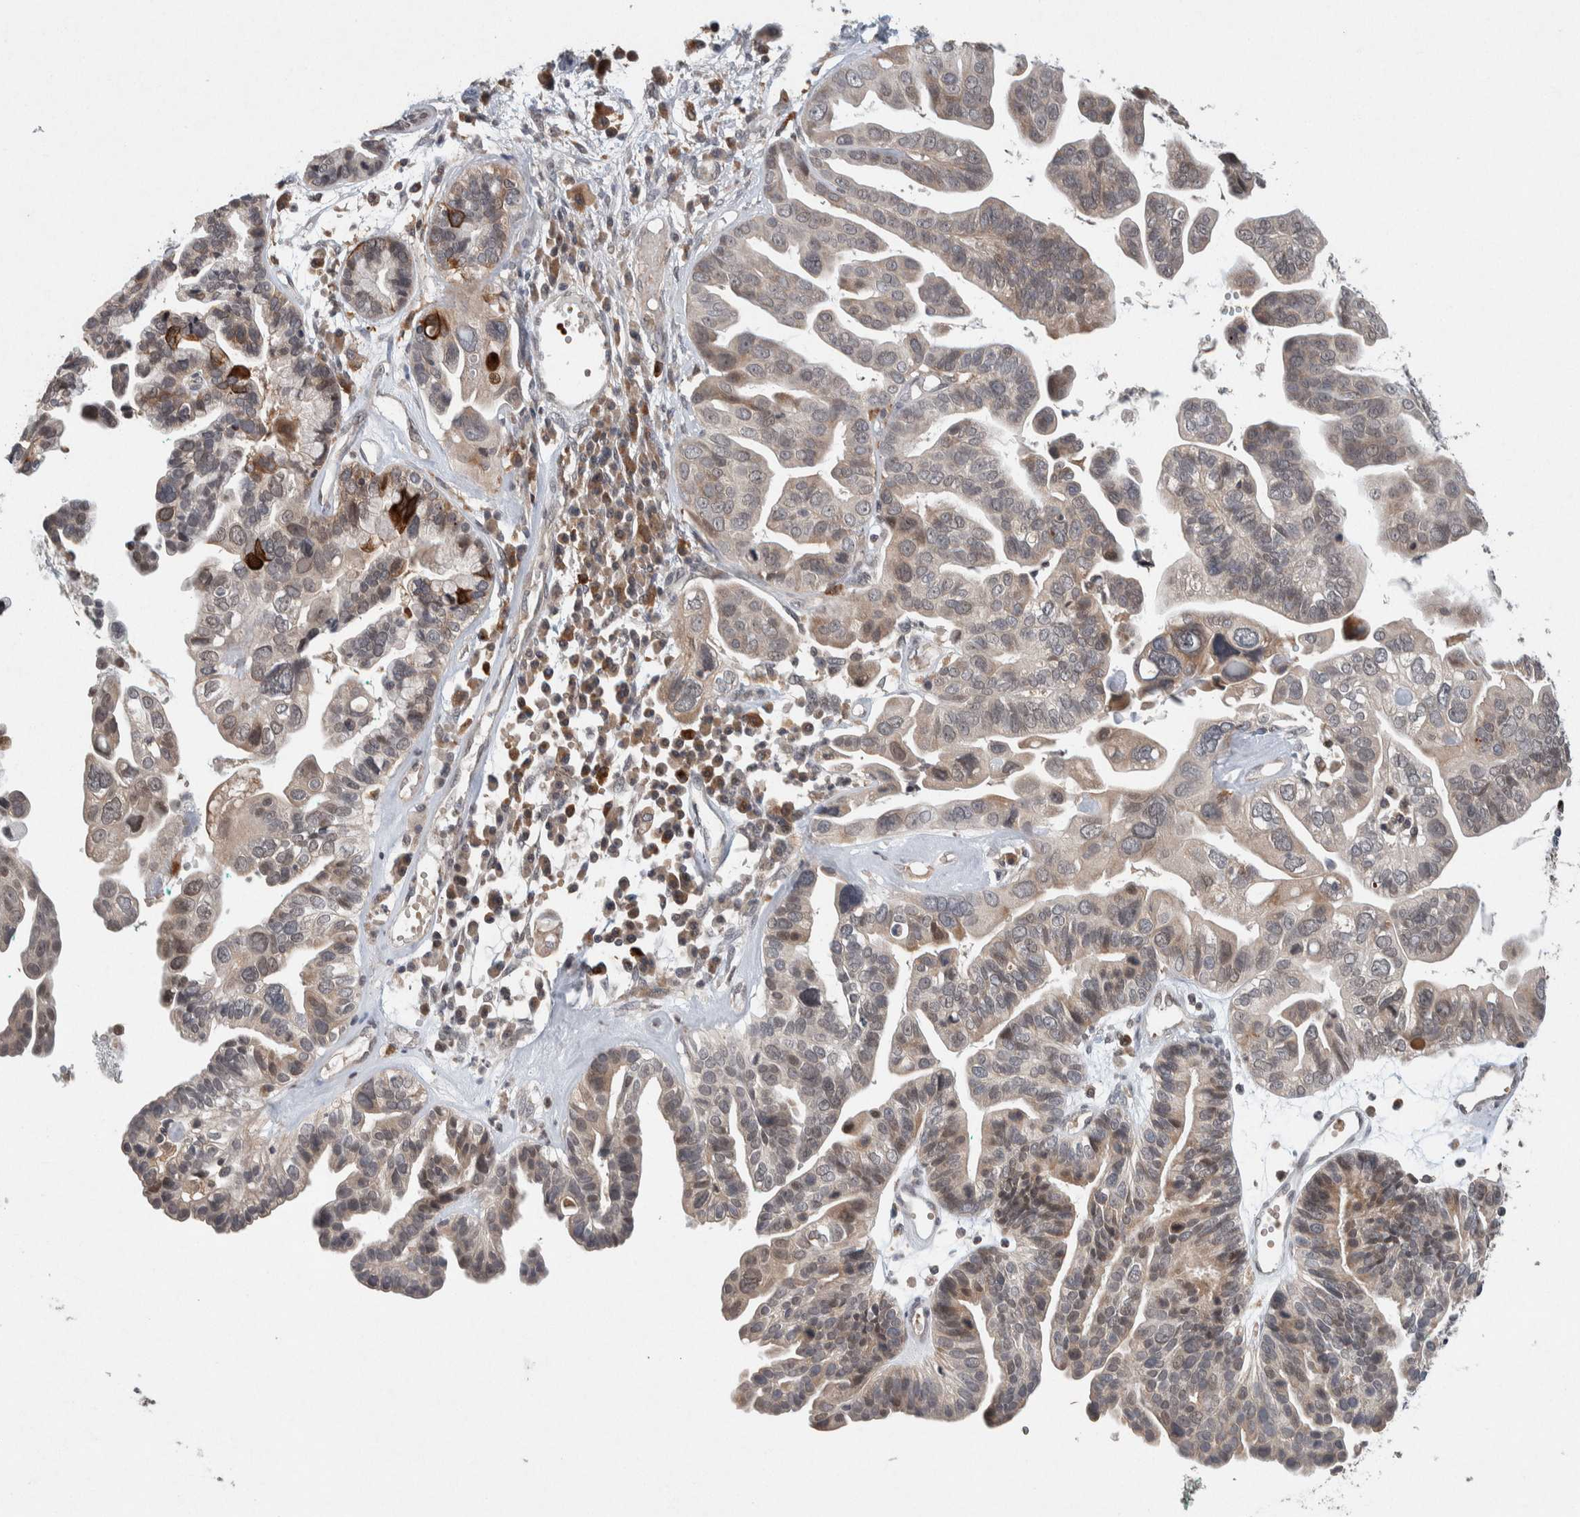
{"staining": {"intensity": "weak", "quantity": ">75%", "location": "cytoplasmic/membranous"}, "tissue": "ovarian cancer", "cell_type": "Tumor cells", "image_type": "cancer", "snomed": [{"axis": "morphology", "description": "Cystadenocarcinoma, serous, NOS"}, {"axis": "topography", "description": "Ovary"}], "caption": "Serous cystadenocarcinoma (ovarian) stained with immunohistochemistry (IHC) reveals weak cytoplasmic/membranous expression in about >75% of tumor cells. The protein of interest is stained brown, and the nuclei are stained in blue (DAB IHC with brightfield microscopy, high magnification).", "gene": "KCNK1", "patient": {"sex": "female", "age": 56}}